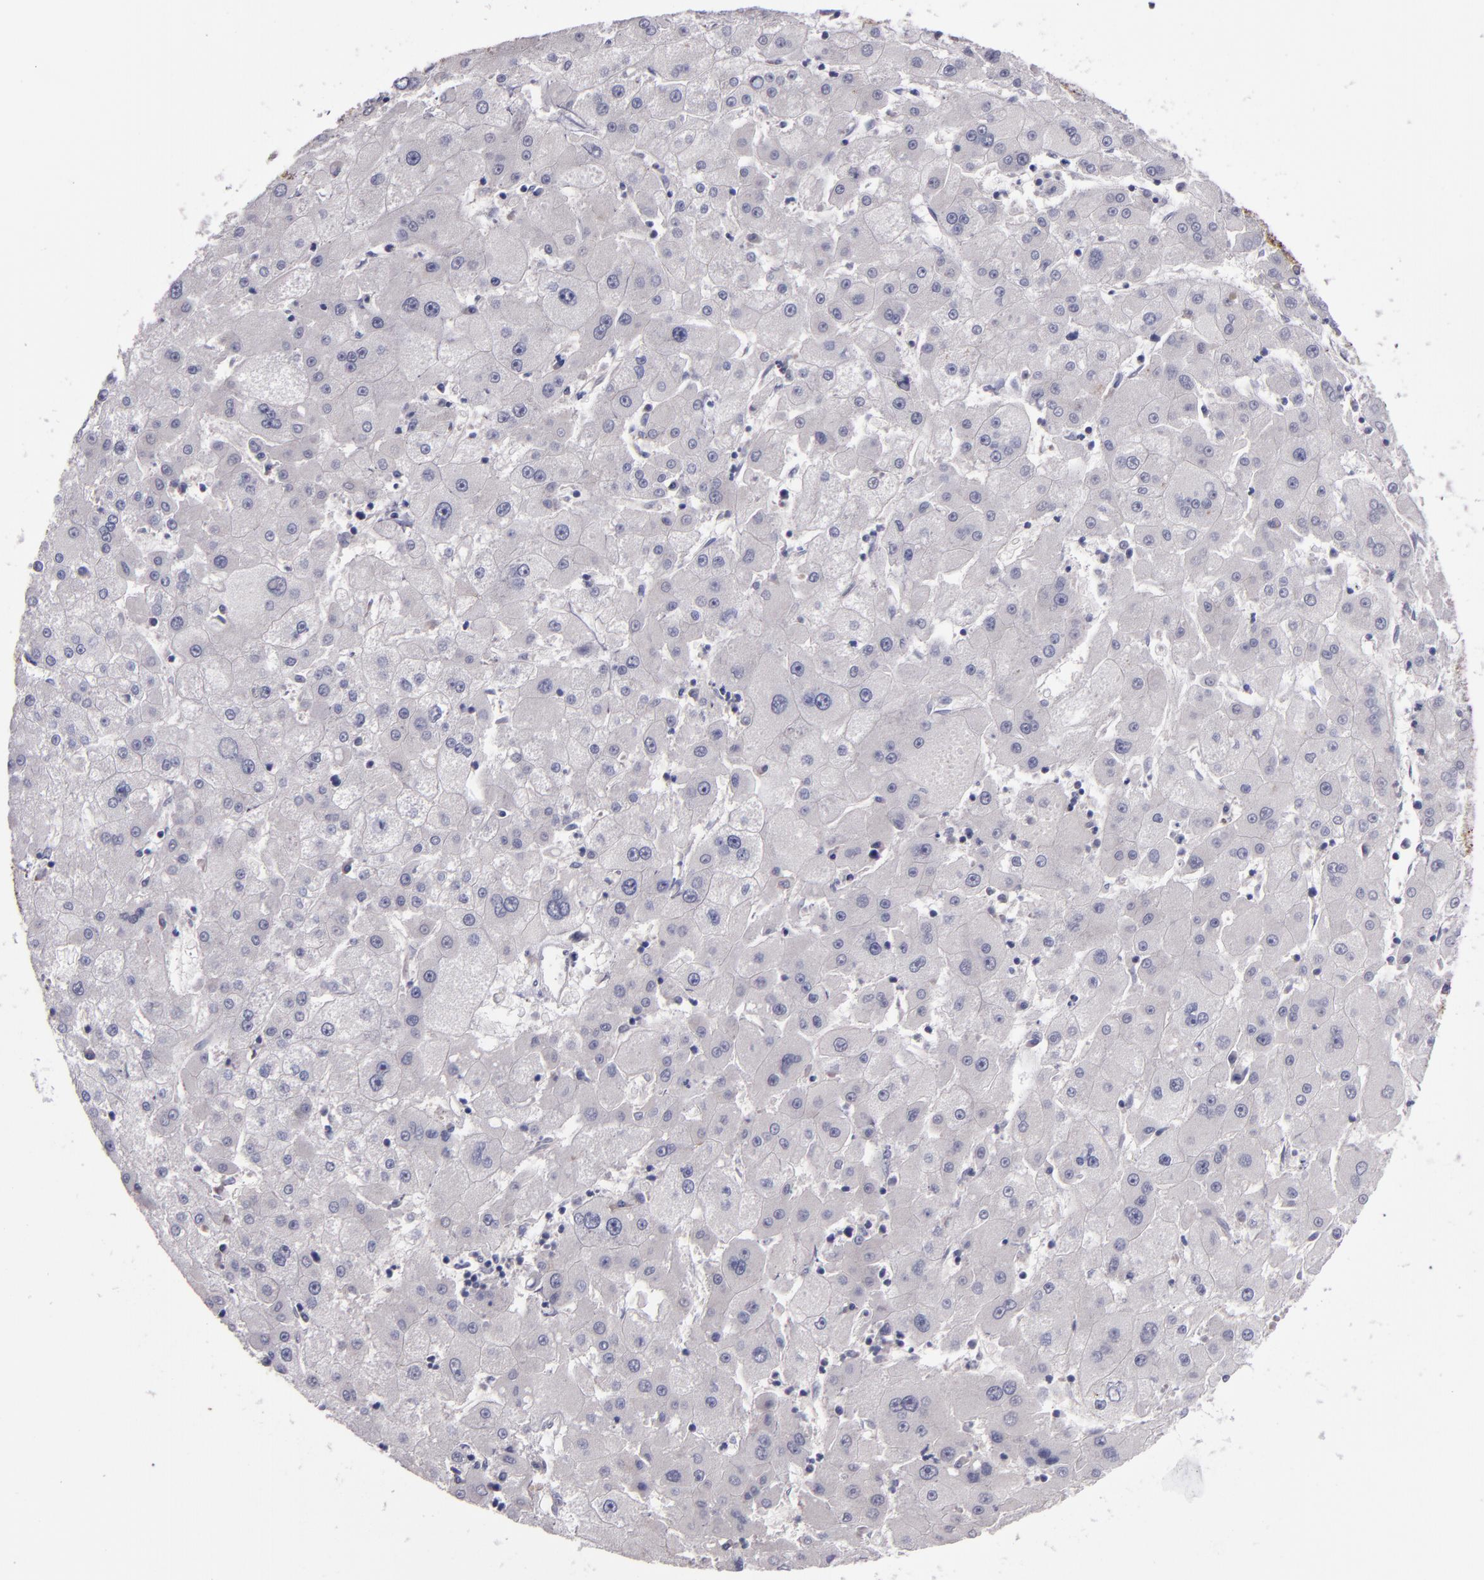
{"staining": {"intensity": "negative", "quantity": "none", "location": "none"}, "tissue": "liver cancer", "cell_type": "Tumor cells", "image_type": "cancer", "snomed": [{"axis": "morphology", "description": "Carcinoma, Hepatocellular, NOS"}, {"axis": "topography", "description": "Liver"}], "caption": "Immunohistochemistry (IHC) of human hepatocellular carcinoma (liver) demonstrates no positivity in tumor cells.", "gene": "MFGE8", "patient": {"sex": "male", "age": 72}}